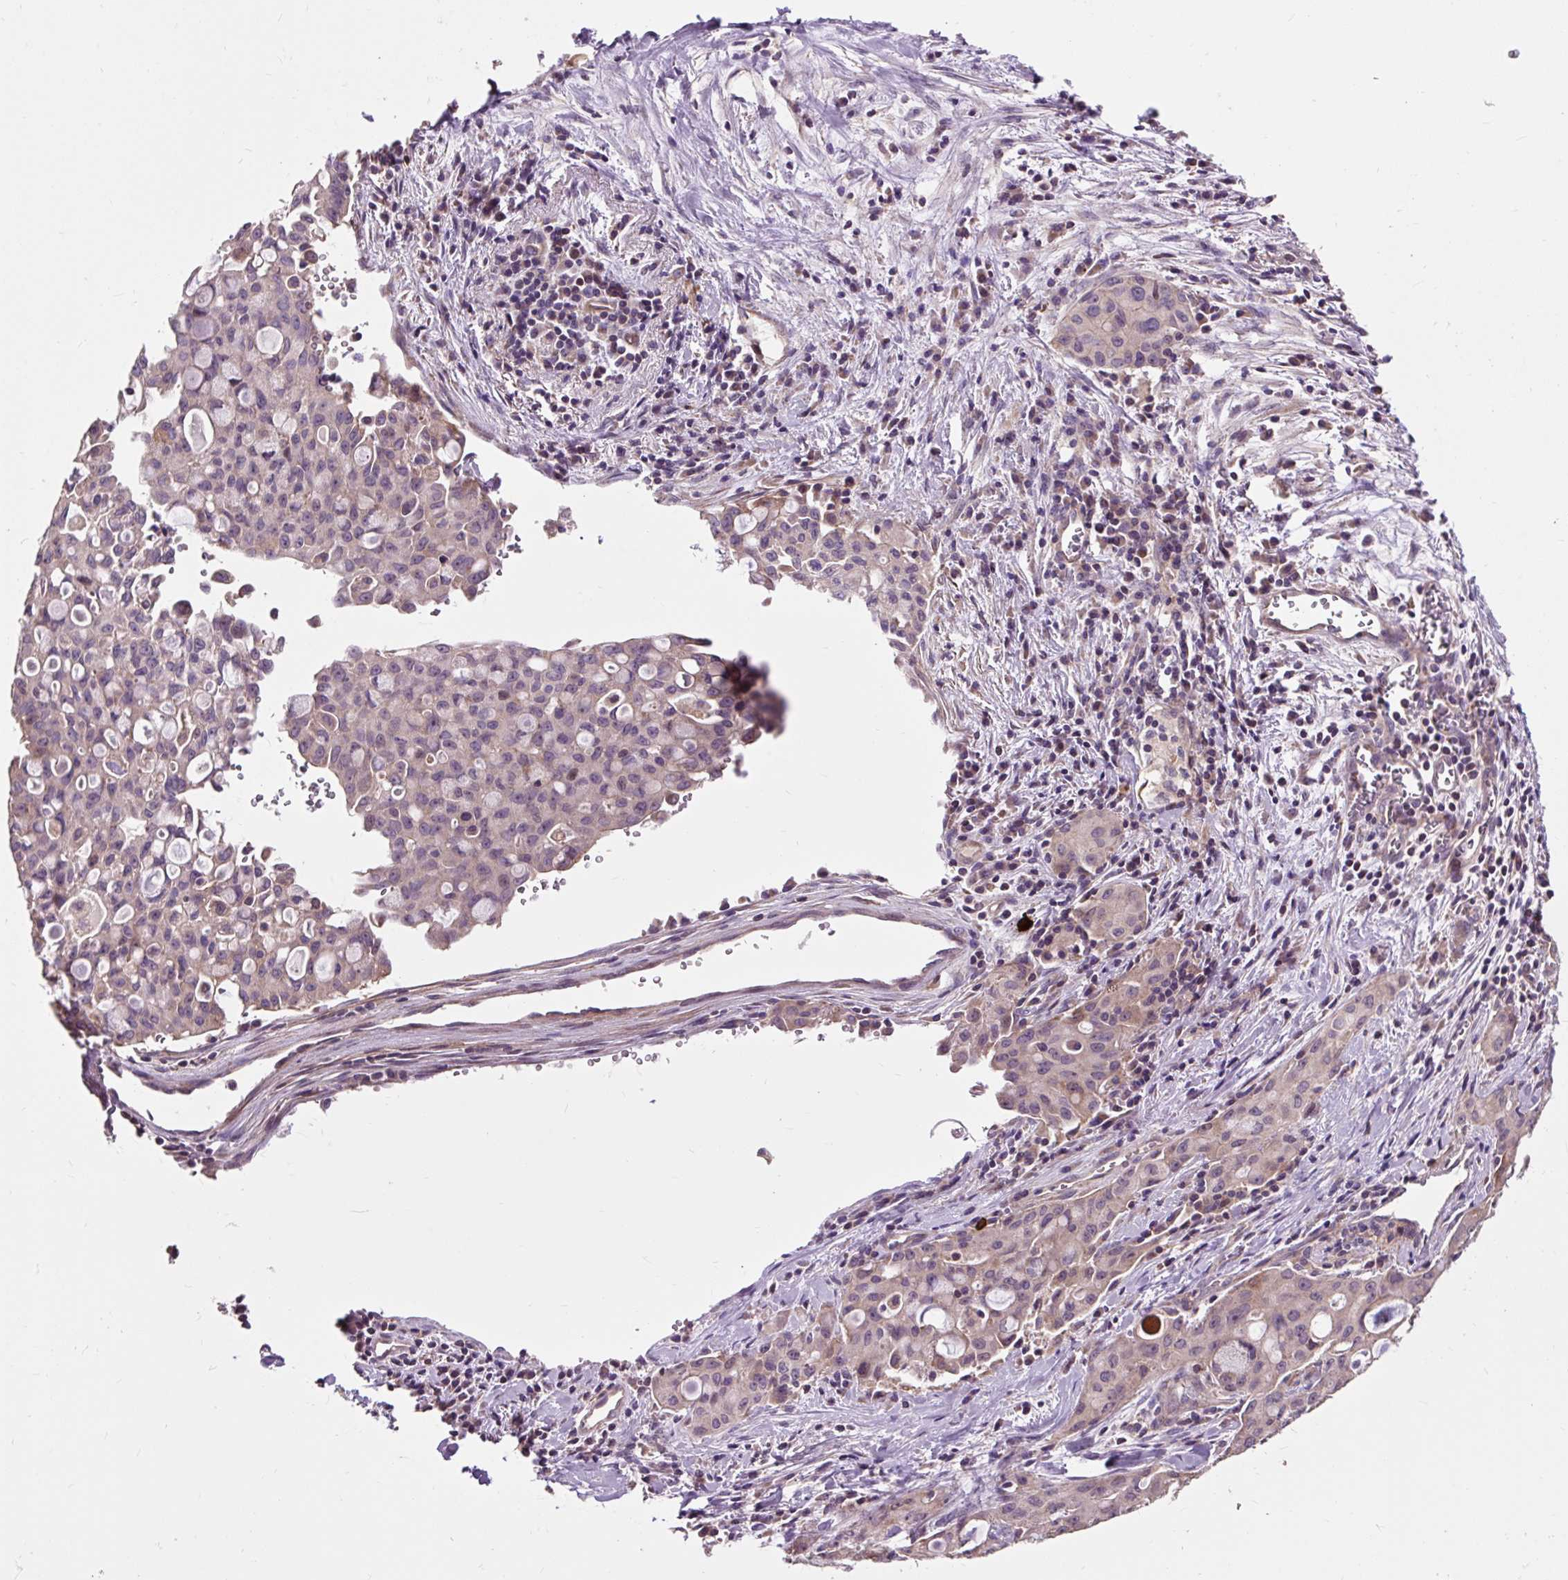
{"staining": {"intensity": "weak", "quantity": "<25%", "location": "cytoplasmic/membranous"}, "tissue": "lung cancer", "cell_type": "Tumor cells", "image_type": "cancer", "snomed": [{"axis": "morphology", "description": "Adenocarcinoma, NOS"}, {"axis": "topography", "description": "Lung"}], "caption": "Protein analysis of lung cancer demonstrates no significant expression in tumor cells.", "gene": "PRIMPOL", "patient": {"sex": "female", "age": 44}}